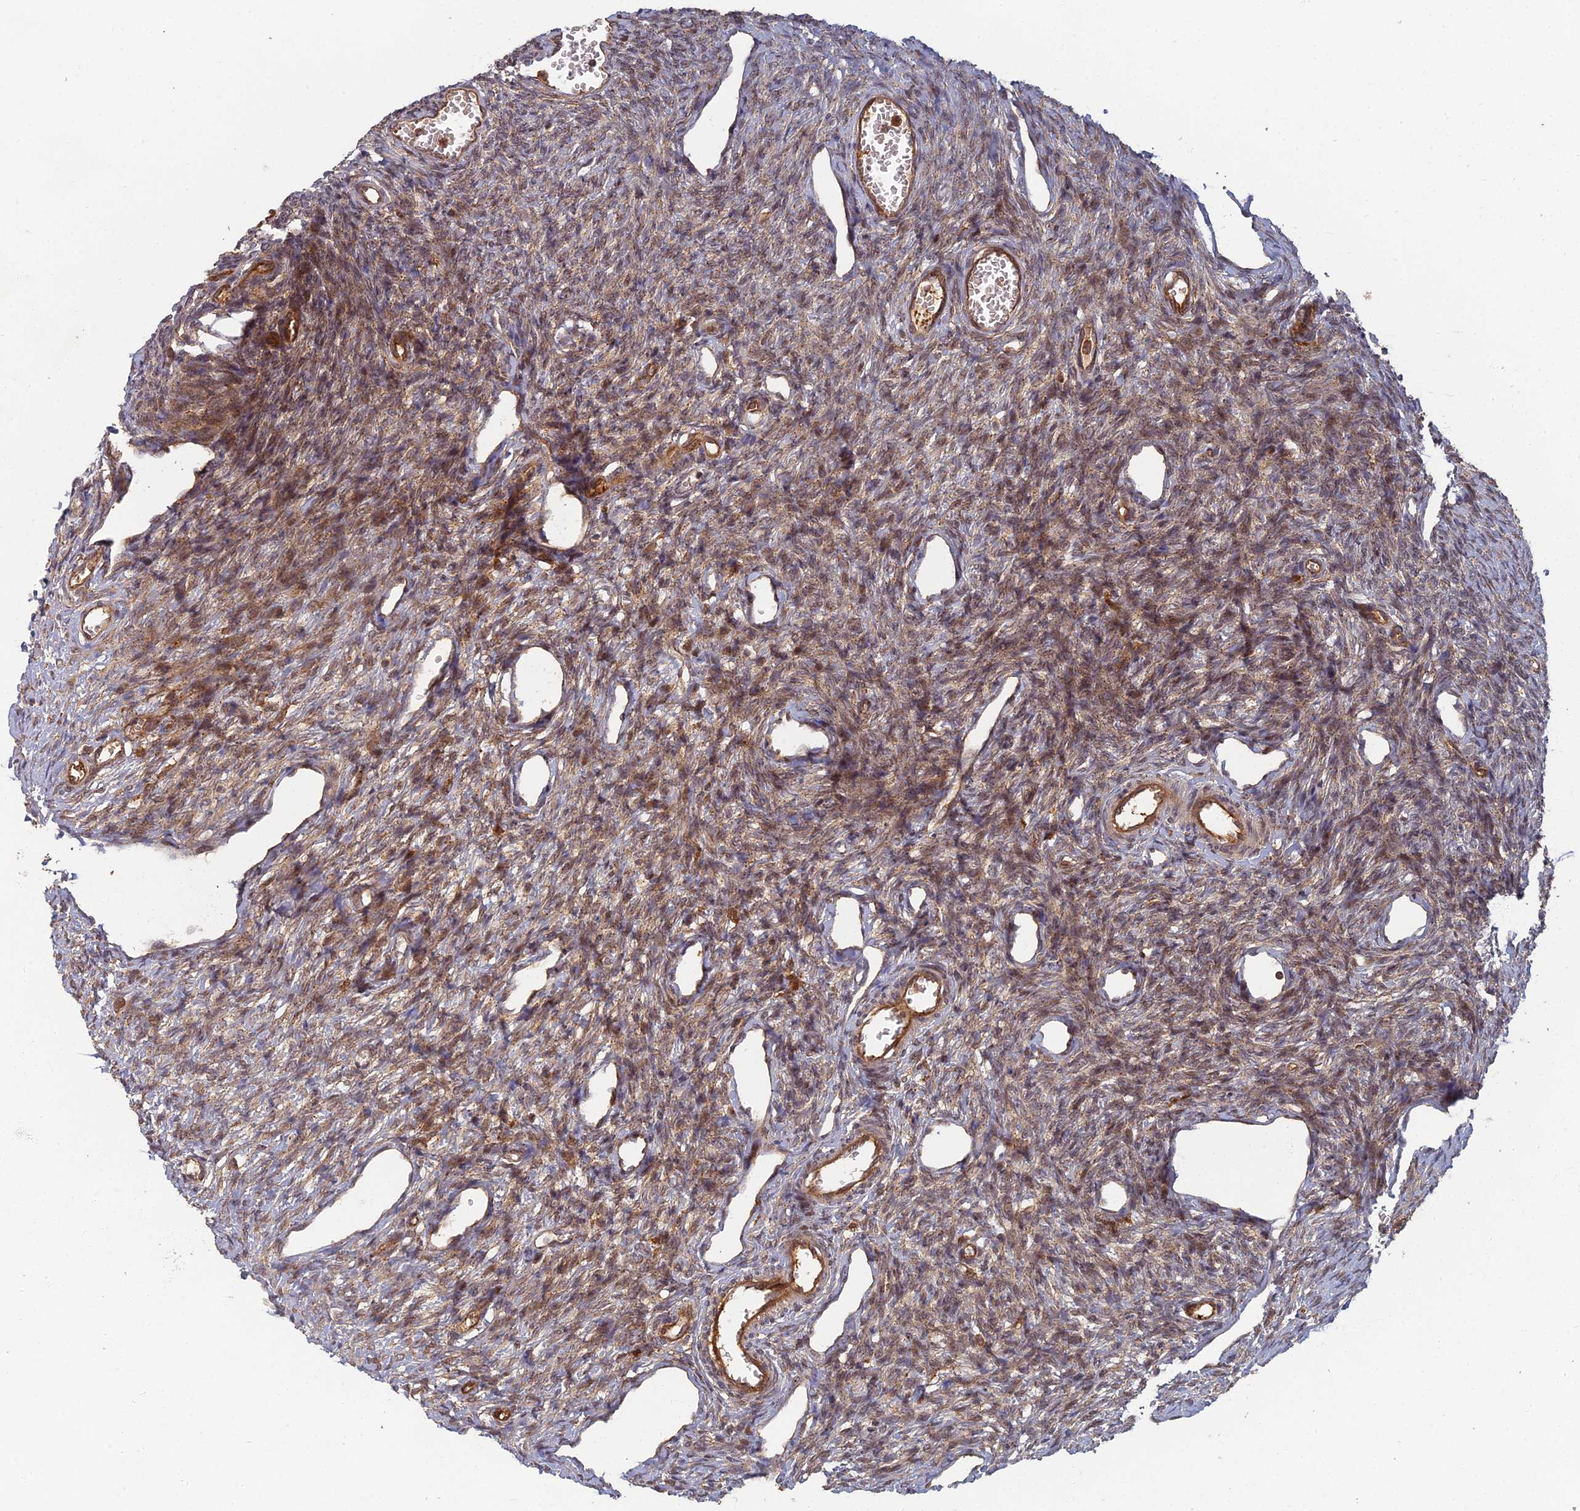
{"staining": {"intensity": "moderate", "quantity": ">75%", "location": "cytoplasmic/membranous"}, "tissue": "ovary", "cell_type": "Ovarian stroma cells", "image_type": "normal", "snomed": [{"axis": "morphology", "description": "Normal tissue, NOS"}, {"axis": "morphology", "description": "Cyst, NOS"}, {"axis": "topography", "description": "Ovary"}], "caption": "Human ovary stained with a brown dye shows moderate cytoplasmic/membranous positive staining in about >75% of ovarian stroma cells.", "gene": "INO80D", "patient": {"sex": "female", "age": 33}}